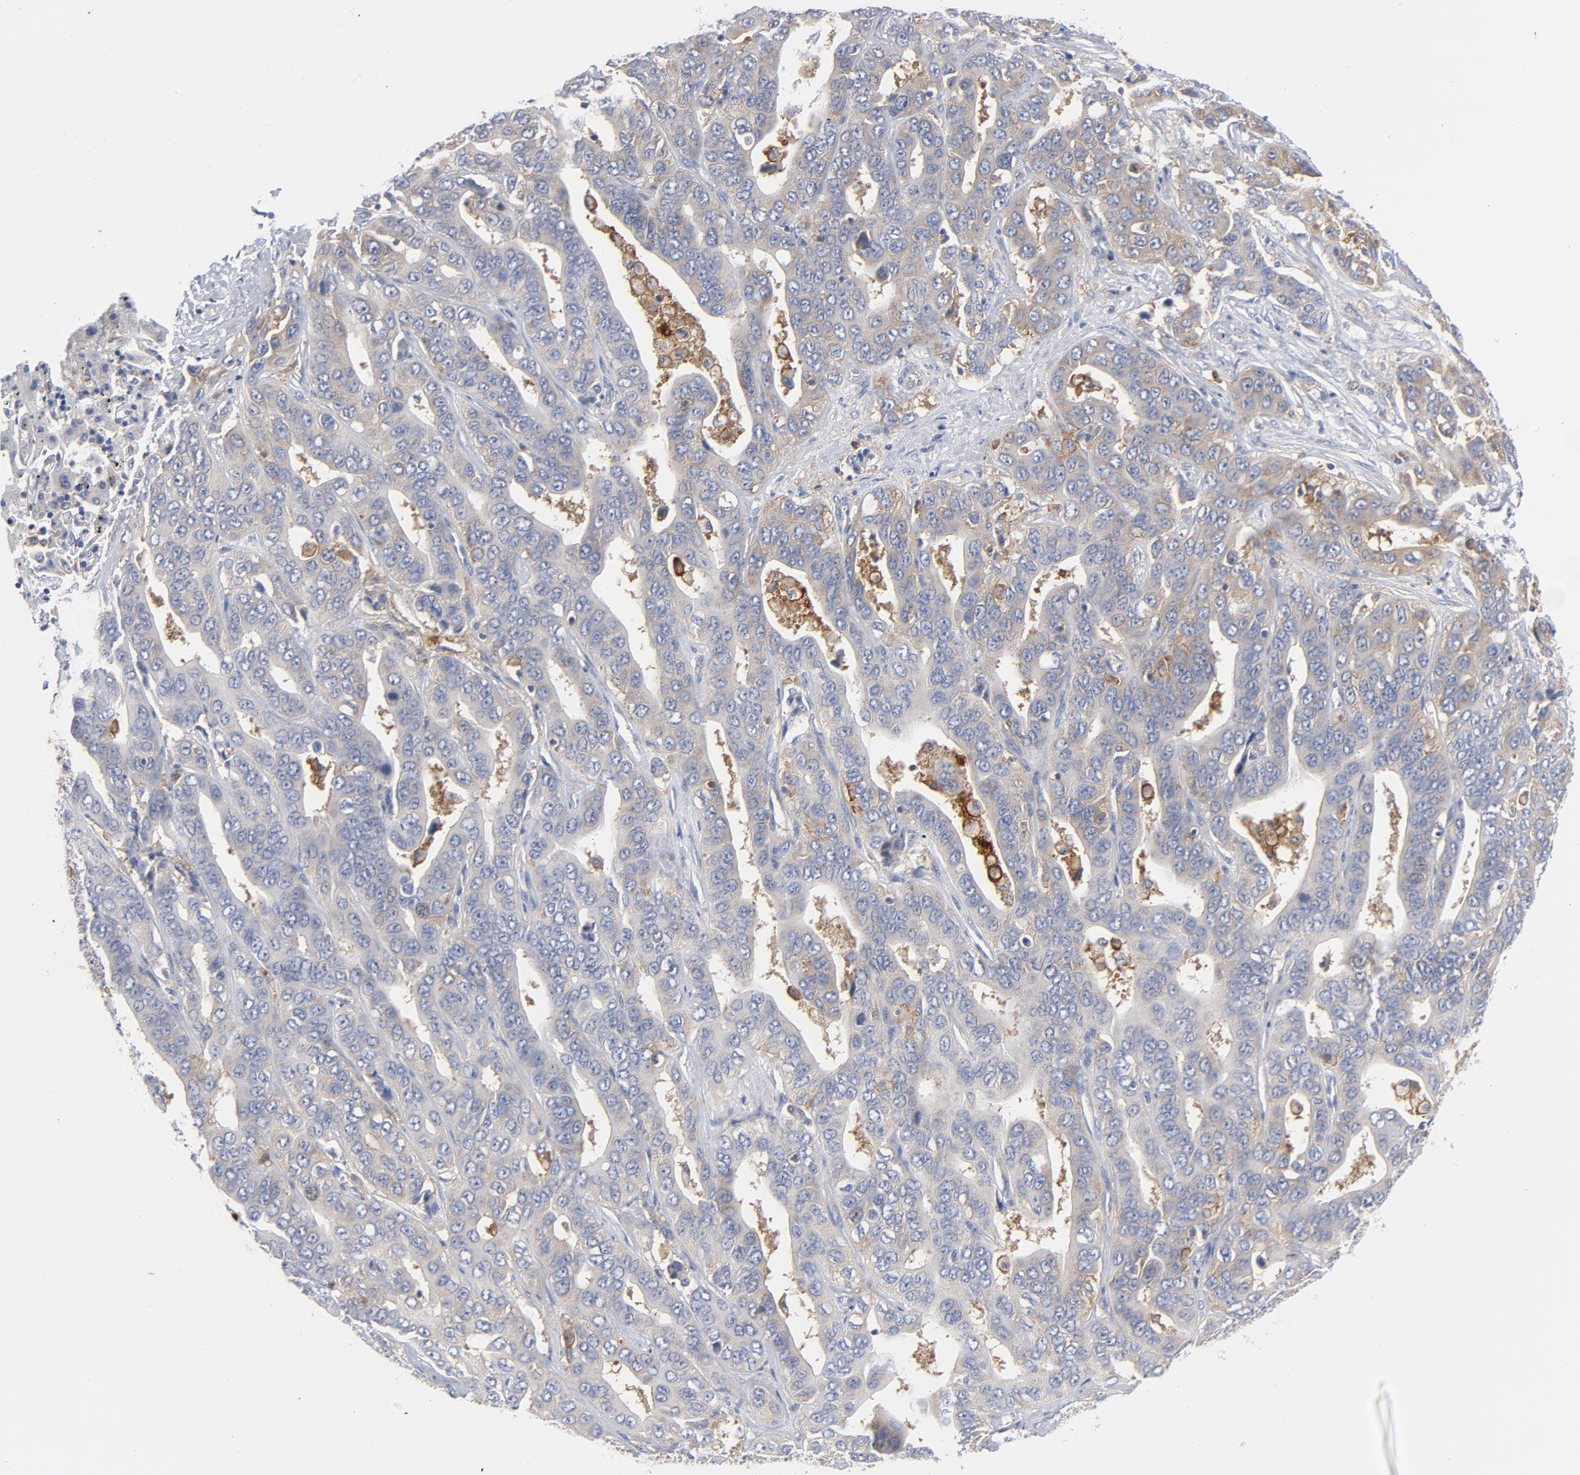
{"staining": {"intensity": "moderate", "quantity": "<25%", "location": "cytoplasmic/membranous"}, "tissue": "liver cancer", "cell_type": "Tumor cells", "image_type": "cancer", "snomed": [{"axis": "morphology", "description": "Cholangiocarcinoma"}, {"axis": "topography", "description": "Liver"}], "caption": "Immunohistochemical staining of human cholangiocarcinoma (liver) demonstrates low levels of moderate cytoplasmic/membranous staining in about <25% of tumor cells. (DAB = brown stain, brightfield microscopy at high magnification).", "gene": "CD86", "patient": {"sex": "female", "age": 52}}